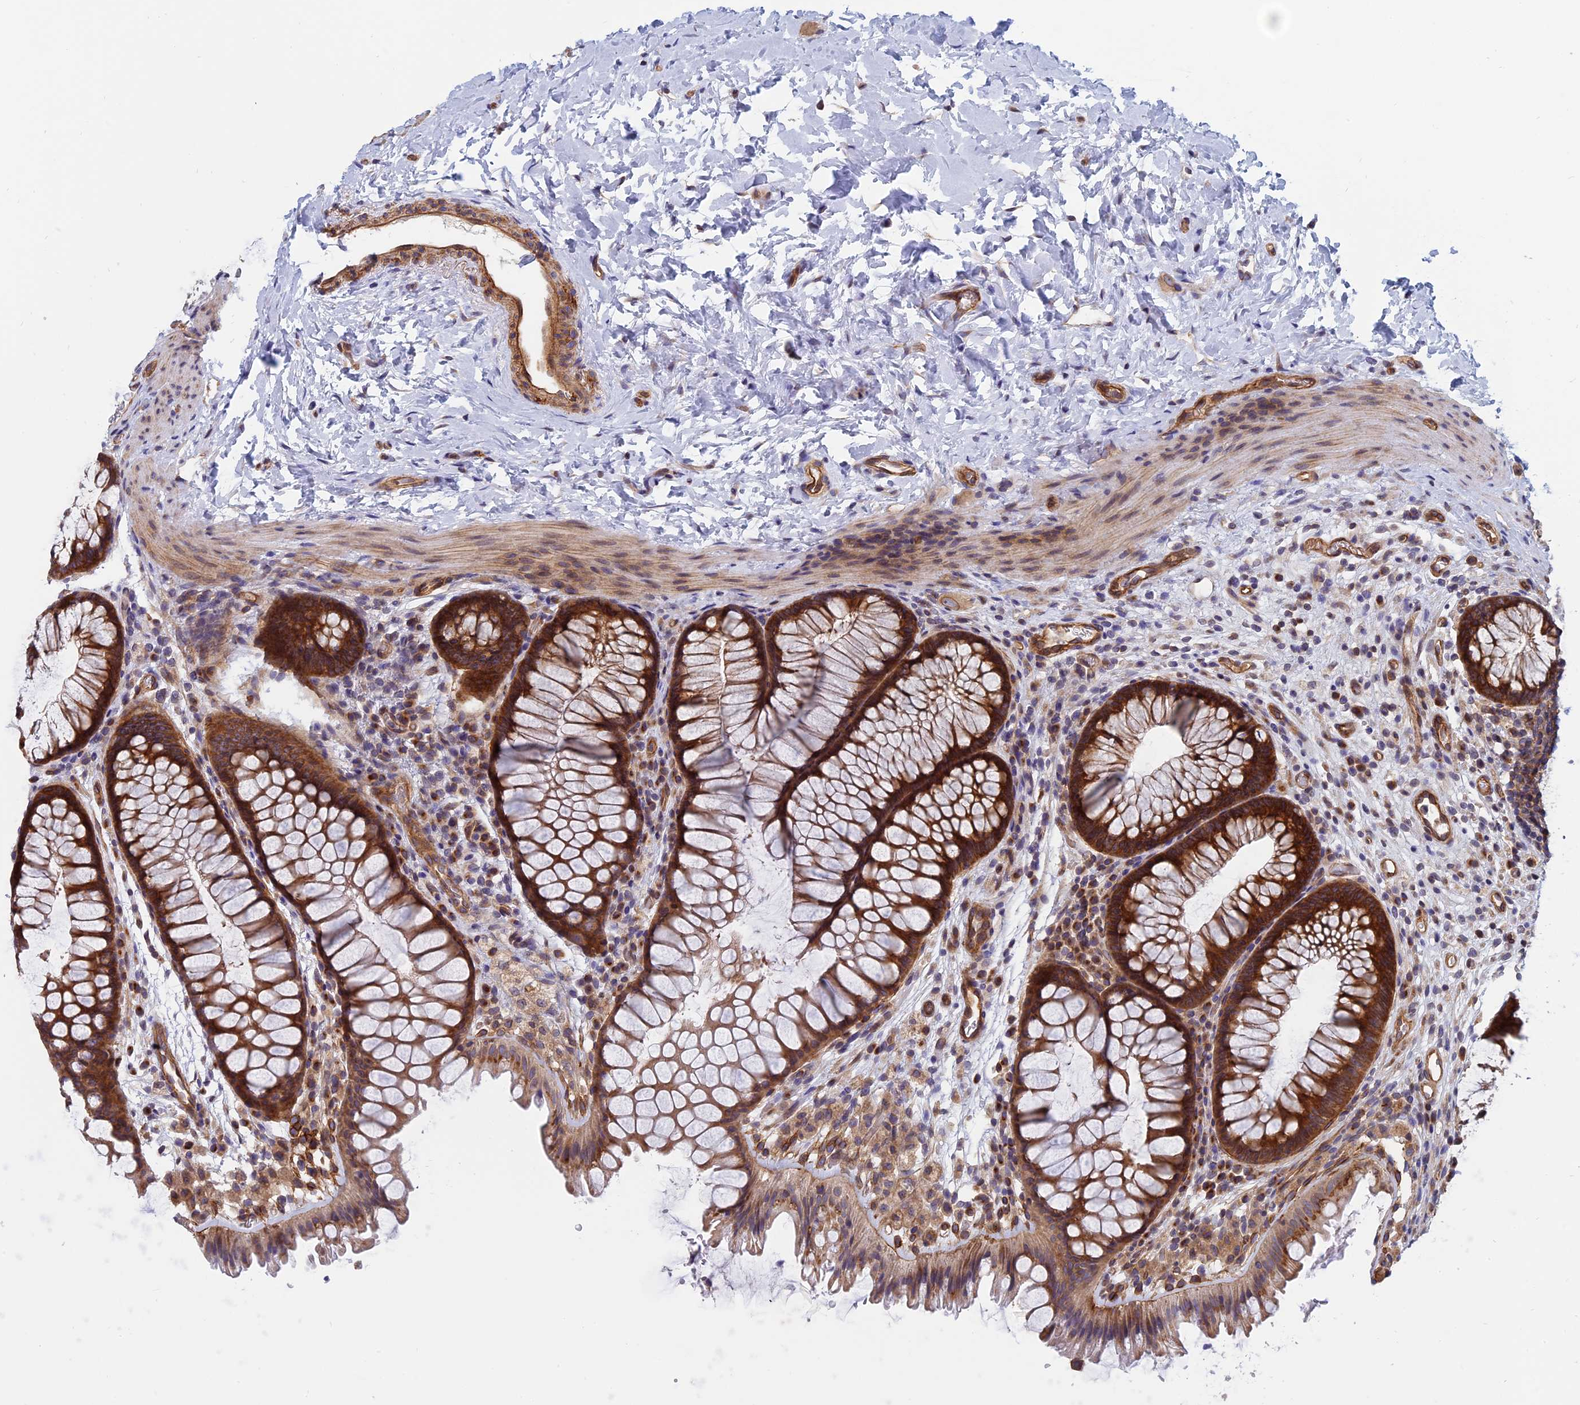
{"staining": {"intensity": "moderate", "quantity": ">75%", "location": "cytoplasmic/membranous"}, "tissue": "colon", "cell_type": "Endothelial cells", "image_type": "normal", "snomed": [{"axis": "morphology", "description": "Normal tissue, NOS"}, {"axis": "topography", "description": "Colon"}], "caption": "Protein staining displays moderate cytoplasmic/membranous expression in approximately >75% of endothelial cells in benign colon.", "gene": "NAA10", "patient": {"sex": "female", "age": 62}}